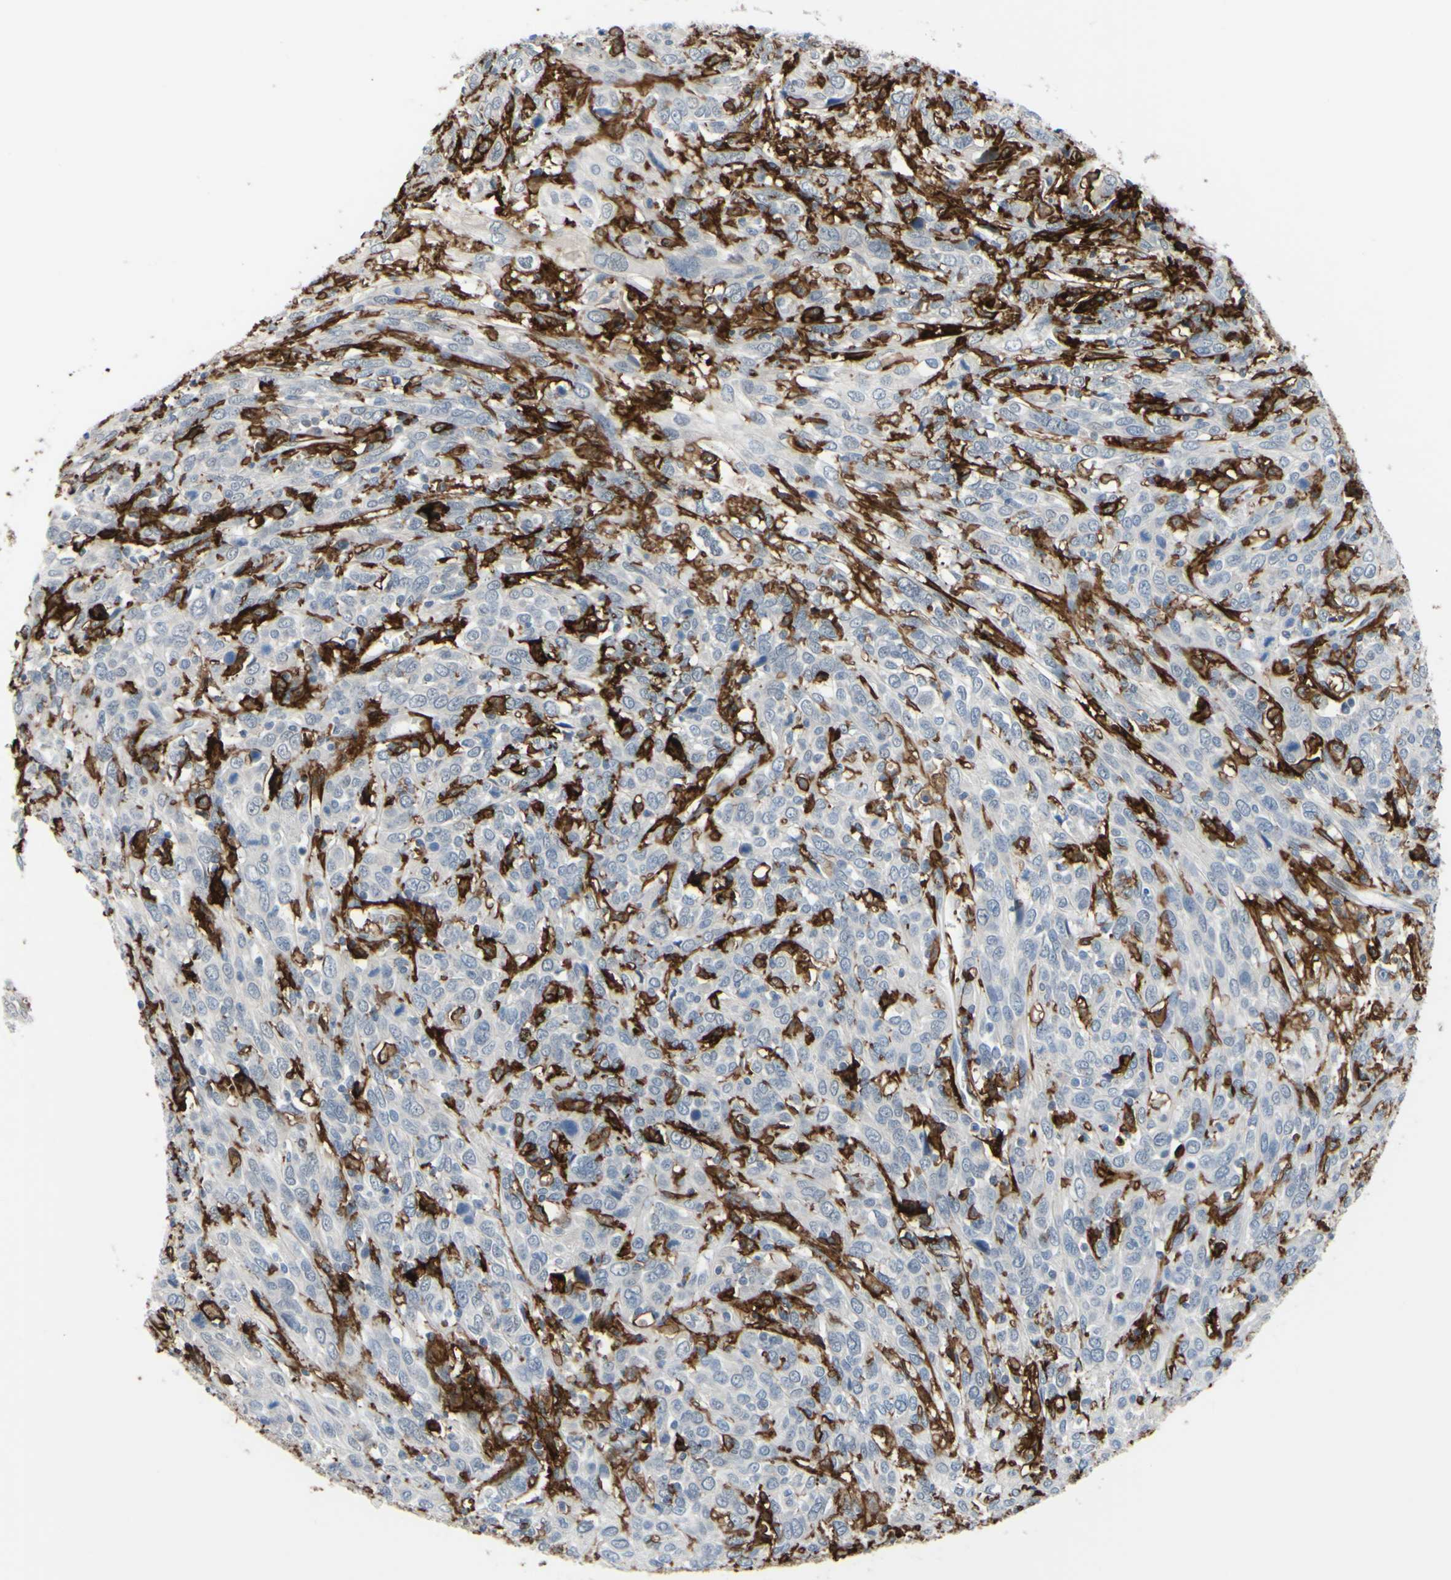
{"staining": {"intensity": "negative", "quantity": "none", "location": "none"}, "tissue": "cervical cancer", "cell_type": "Tumor cells", "image_type": "cancer", "snomed": [{"axis": "morphology", "description": "Squamous cell carcinoma, NOS"}, {"axis": "topography", "description": "Cervix"}], "caption": "This photomicrograph is of cervical cancer (squamous cell carcinoma) stained with IHC to label a protein in brown with the nuclei are counter-stained blue. There is no staining in tumor cells.", "gene": "FCGR2A", "patient": {"sex": "female", "age": 46}}